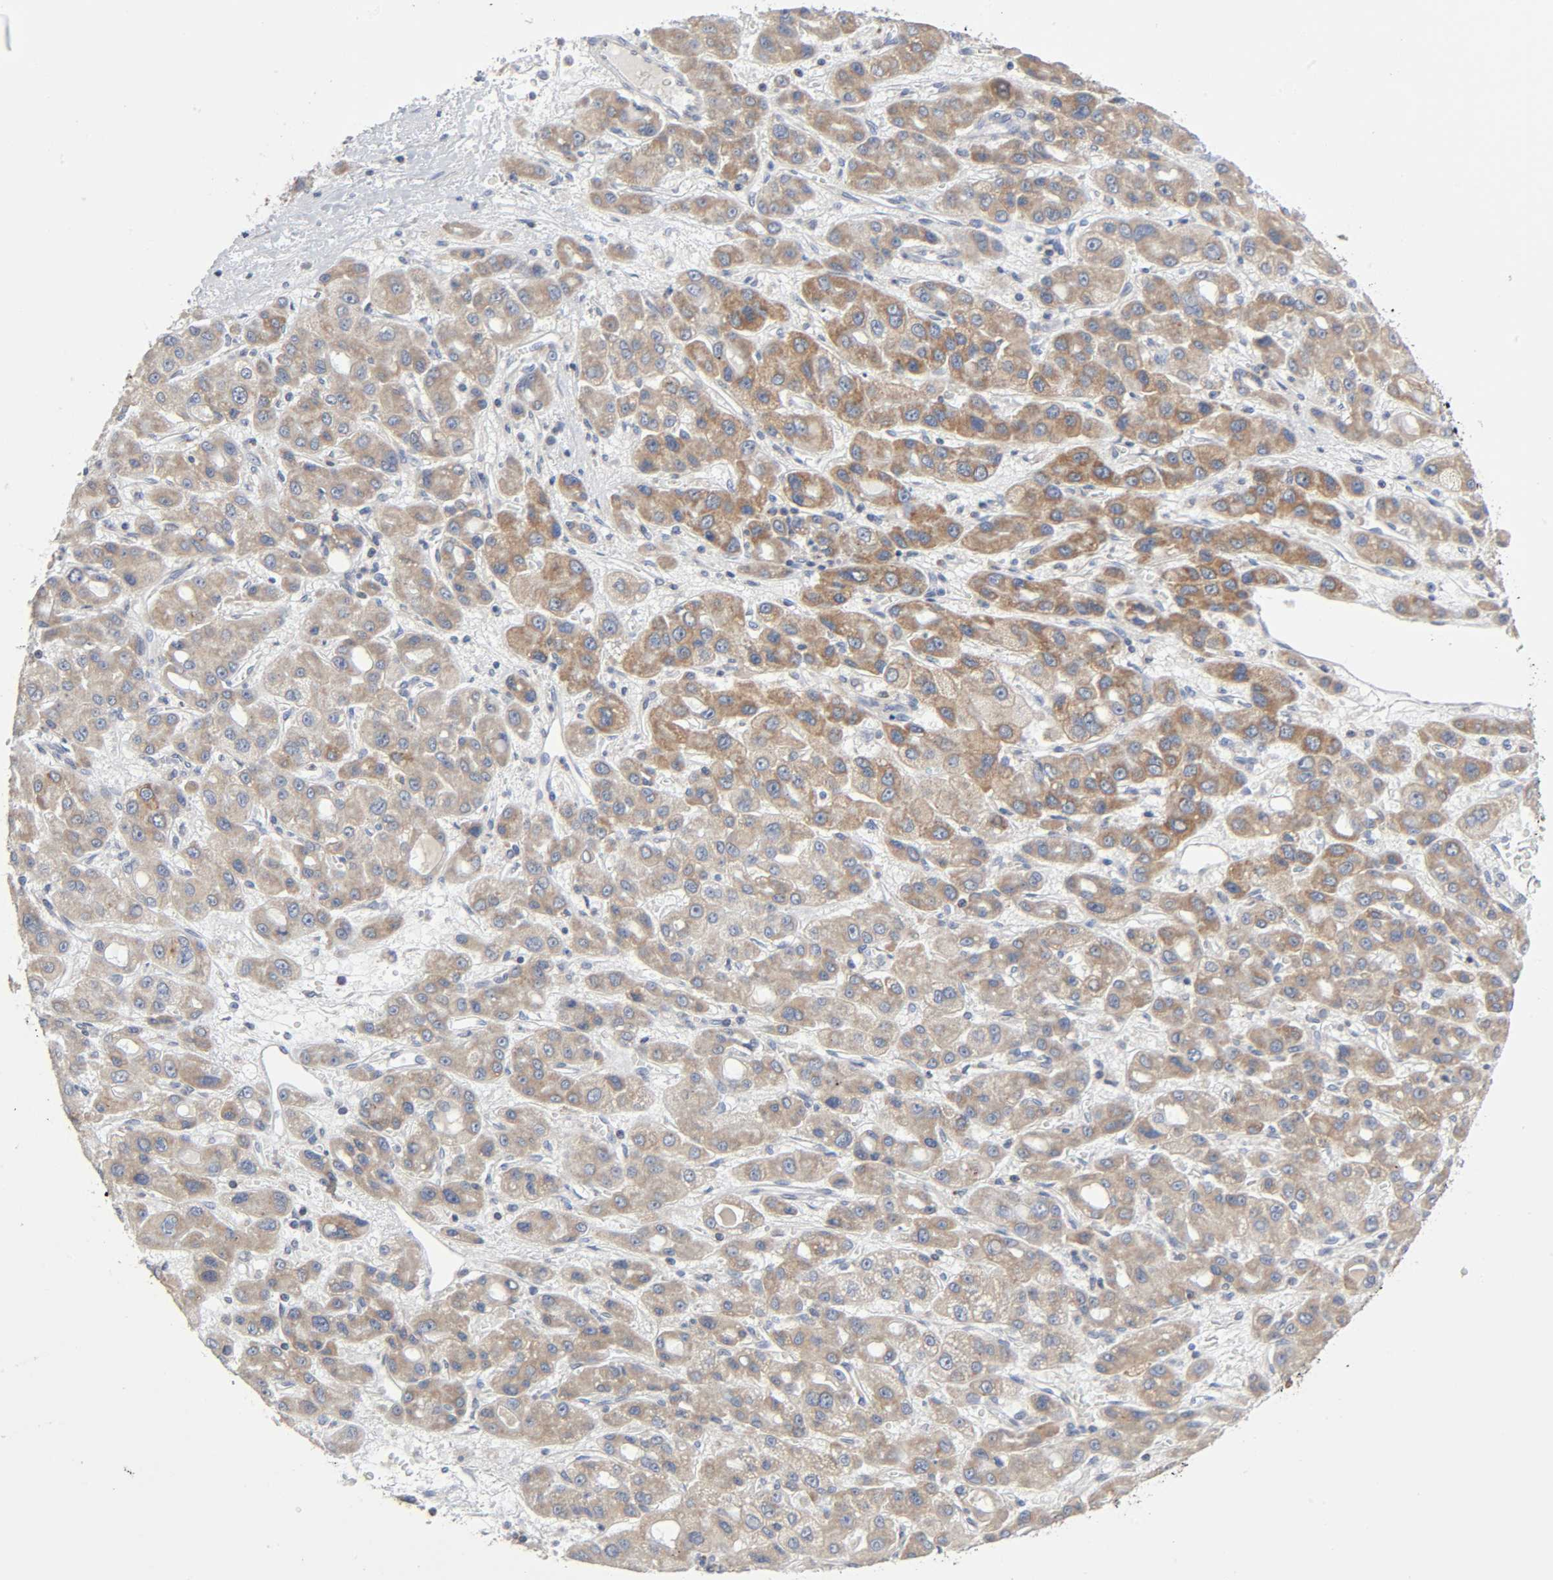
{"staining": {"intensity": "moderate", "quantity": ">75%", "location": "cytoplasmic/membranous"}, "tissue": "liver cancer", "cell_type": "Tumor cells", "image_type": "cancer", "snomed": [{"axis": "morphology", "description": "Carcinoma, Hepatocellular, NOS"}, {"axis": "topography", "description": "Liver"}], "caption": "Immunohistochemistry (DAB) staining of liver cancer demonstrates moderate cytoplasmic/membranous protein positivity in about >75% of tumor cells.", "gene": "SYT16", "patient": {"sex": "male", "age": 55}}